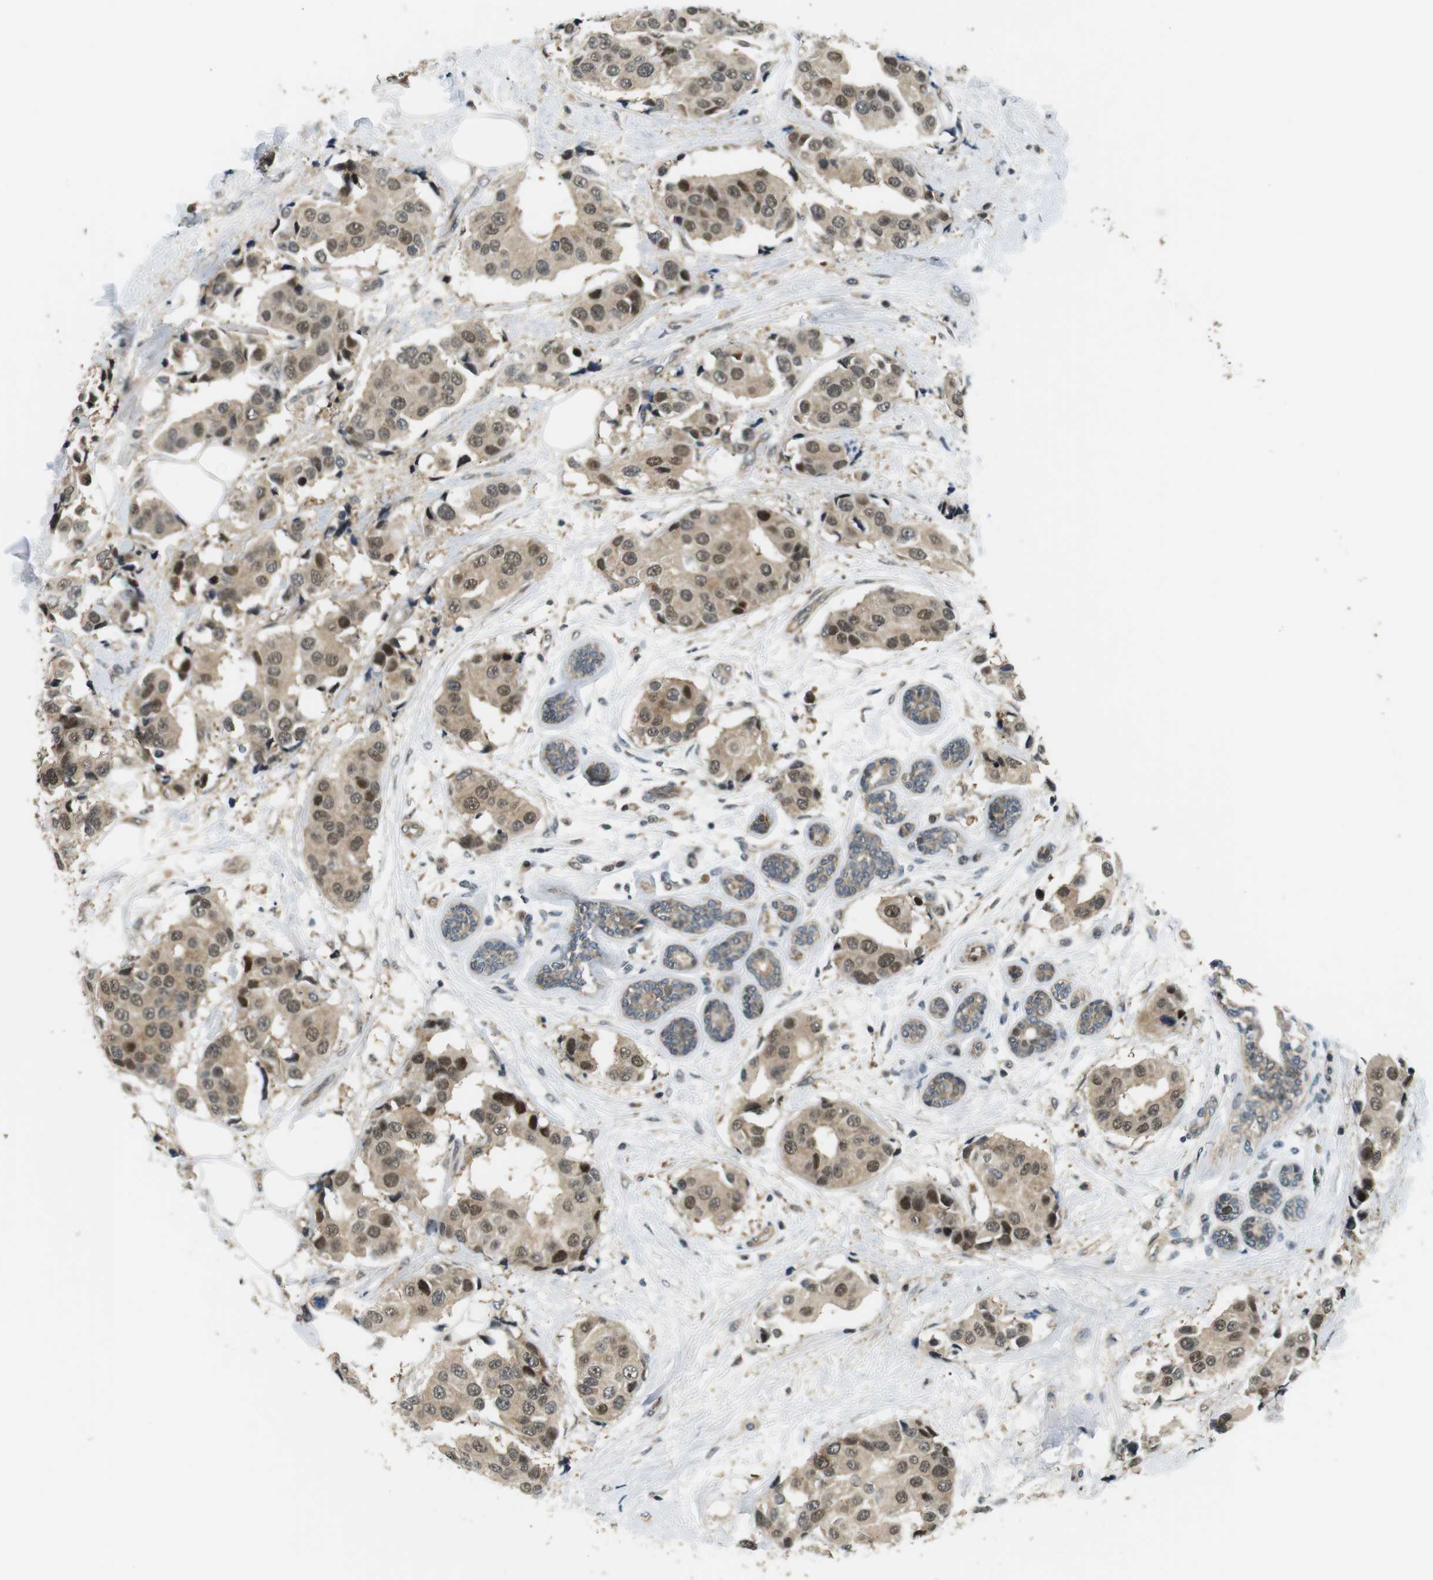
{"staining": {"intensity": "moderate", "quantity": ">75%", "location": "cytoplasmic/membranous,nuclear"}, "tissue": "breast cancer", "cell_type": "Tumor cells", "image_type": "cancer", "snomed": [{"axis": "morphology", "description": "Normal tissue, NOS"}, {"axis": "morphology", "description": "Duct carcinoma"}, {"axis": "topography", "description": "Breast"}], "caption": "Tumor cells display medium levels of moderate cytoplasmic/membranous and nuclear staining in about >75% of cells in breast cancer (intraductal carcinoma).", "gene": "CSNK2B", "patient": {"sex": "female", "age": 39}}